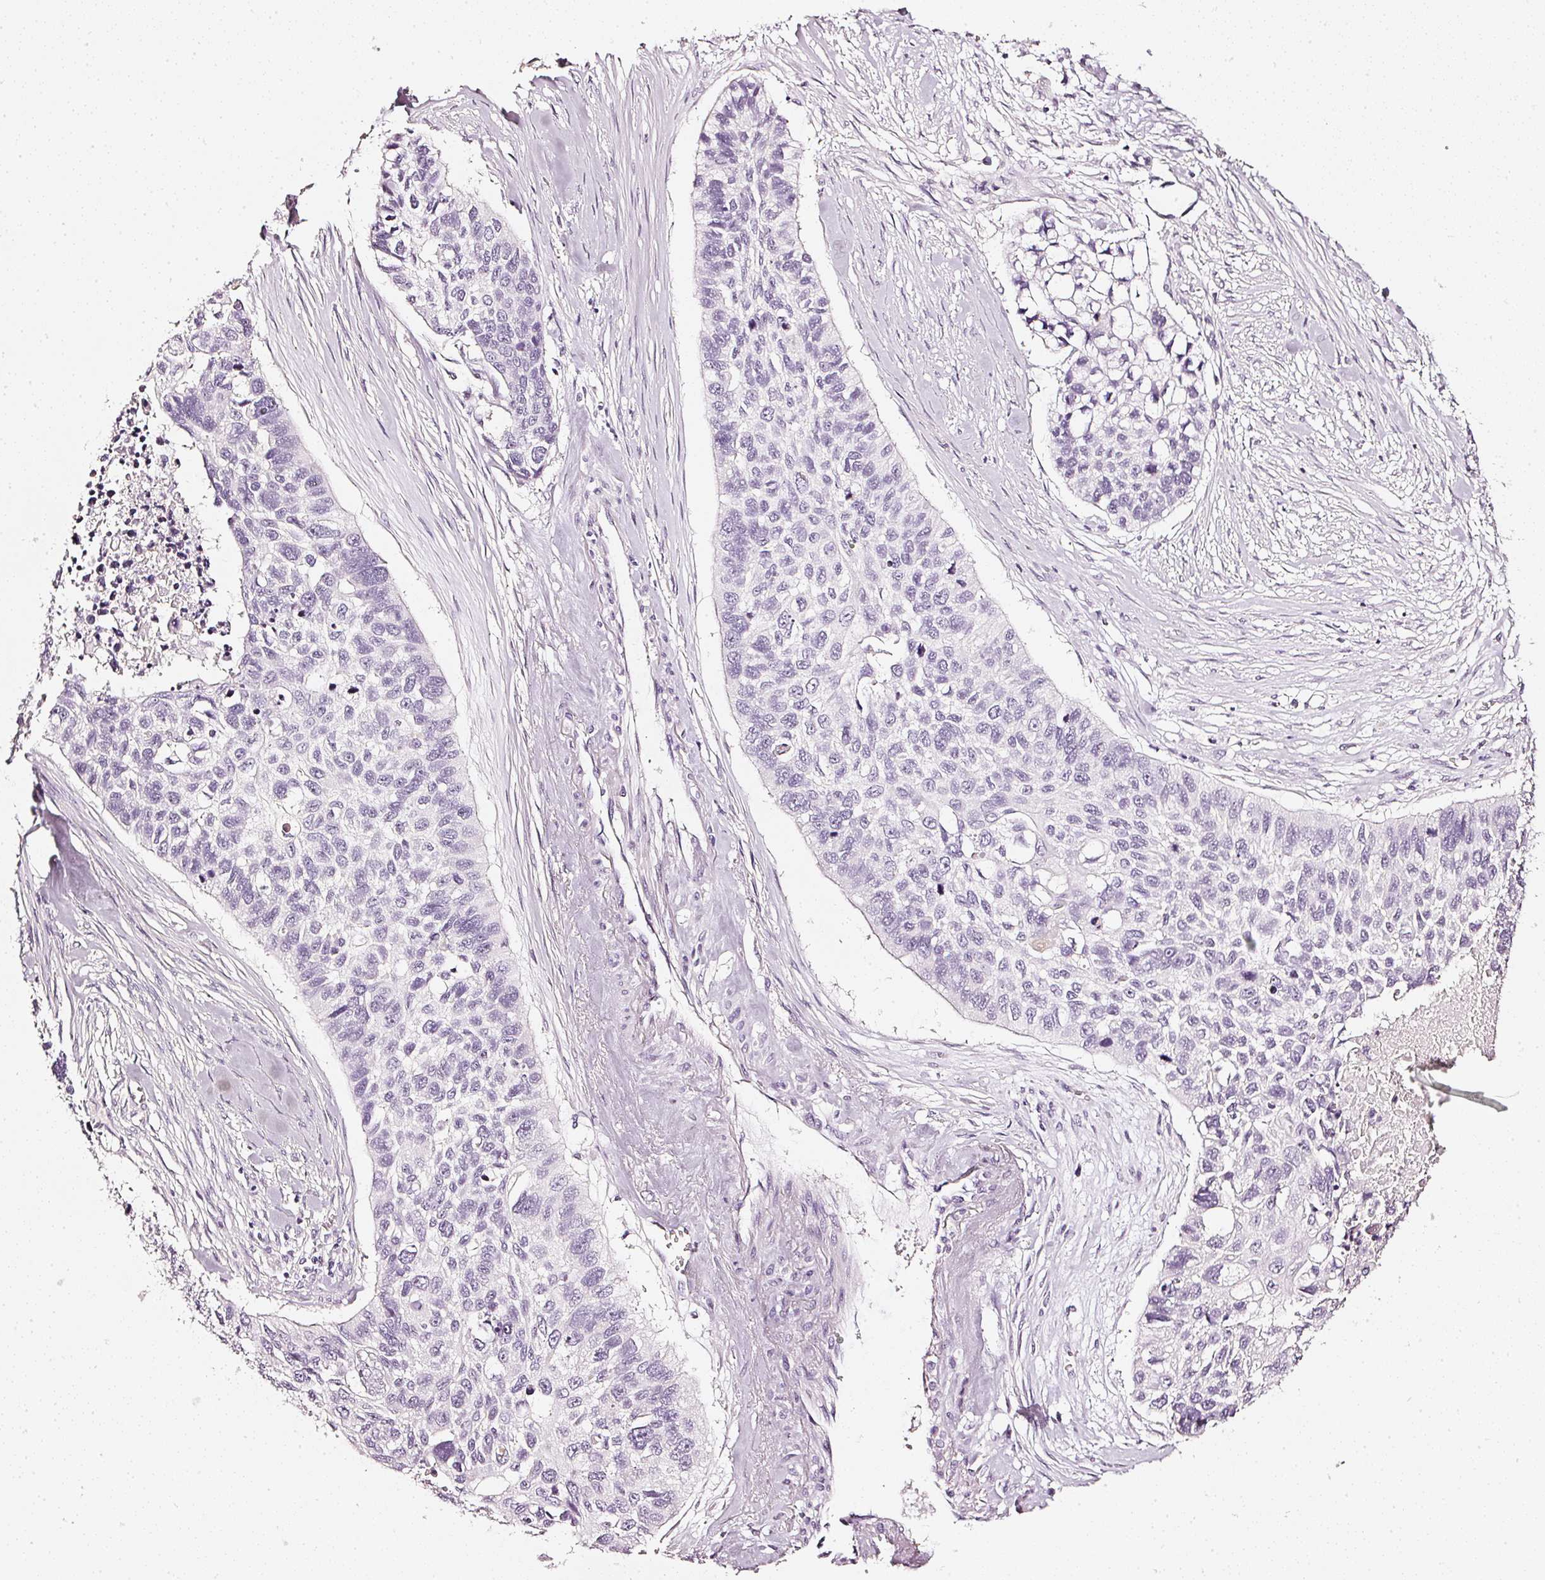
{"staining": {"intensity": "negative", "quantity": "none", "location": "none"}, "tissue": "lung cancer", "cell_type": "Tumor cells", "image_type": "cancer", "snomed": [{"axis": "morphology", "description": "Squamous cell carcinoma, NOS"}, {"axis": "topography", "description": "Lung"}], "caption": "Immunohistochemistry (IHC) histopathology image of neoplastic tissue: human squamous cell carcinoma (lung) stained with DAB displays no significant protein expression in tumor cells.", "gene": "CNP", "patient": {"sex": "male", "age": 62}}